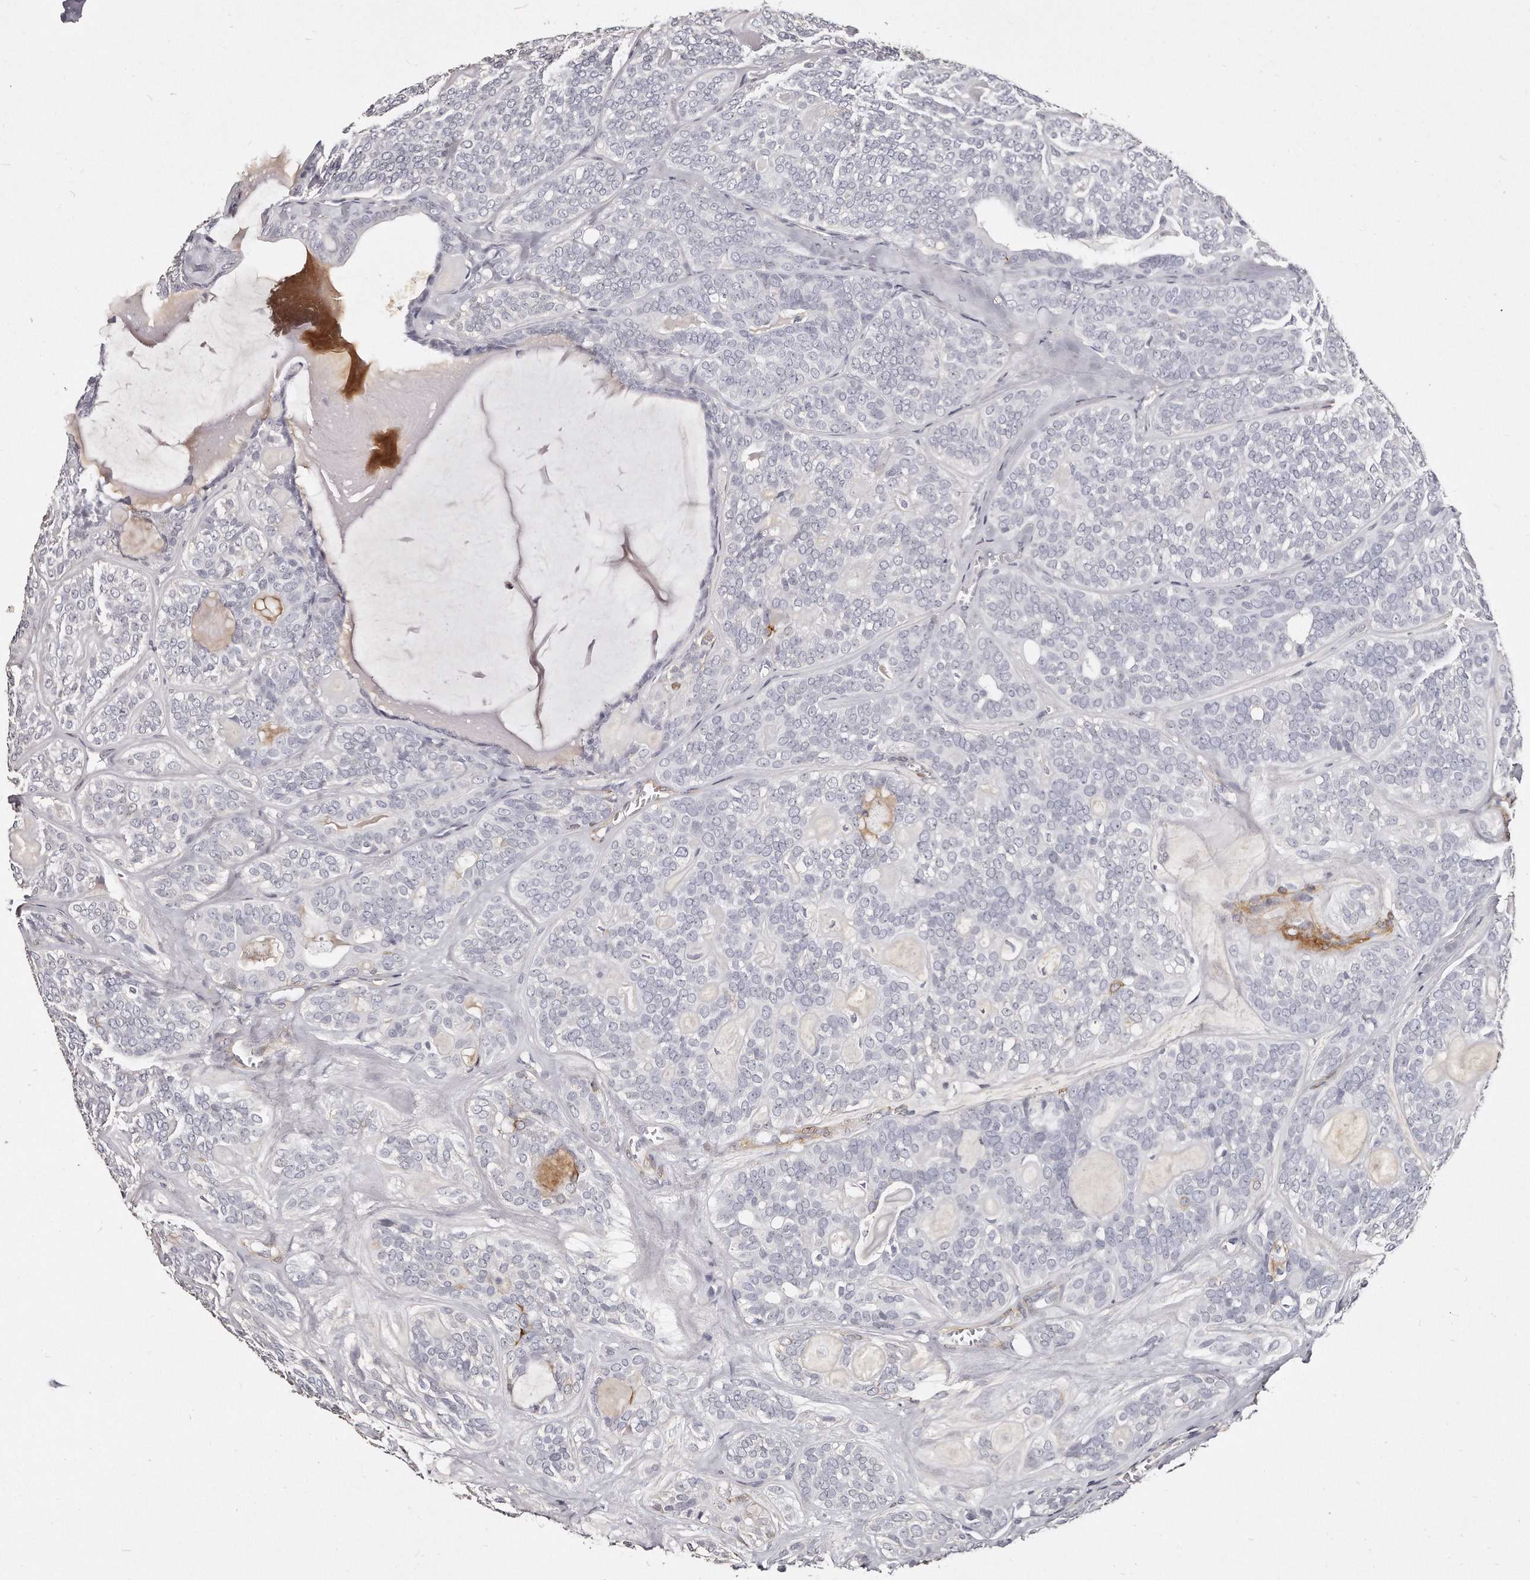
{"staining": {"intensity": "negative", "quantity": "none", "location": "none"}, "tissue": "head and neck cancer", "cell_type": "Tumor cells", "image_type": "cancer", "snomed": [{"axis": "morphology", "description": "Adenocarcinoma, NOS"}, {"axis": "topography", "description": "Head-Neck"}], "caption": "High magnification brightfield microscopy of head and neck cancer stained with DAB (3,3'-diaminobenzidine) (brown) and counterstained with hematoxylin (blue): tumor cells show no significant staining.", "gene": "LMOD1", "patient": {"sex": "male", "age": 66}}